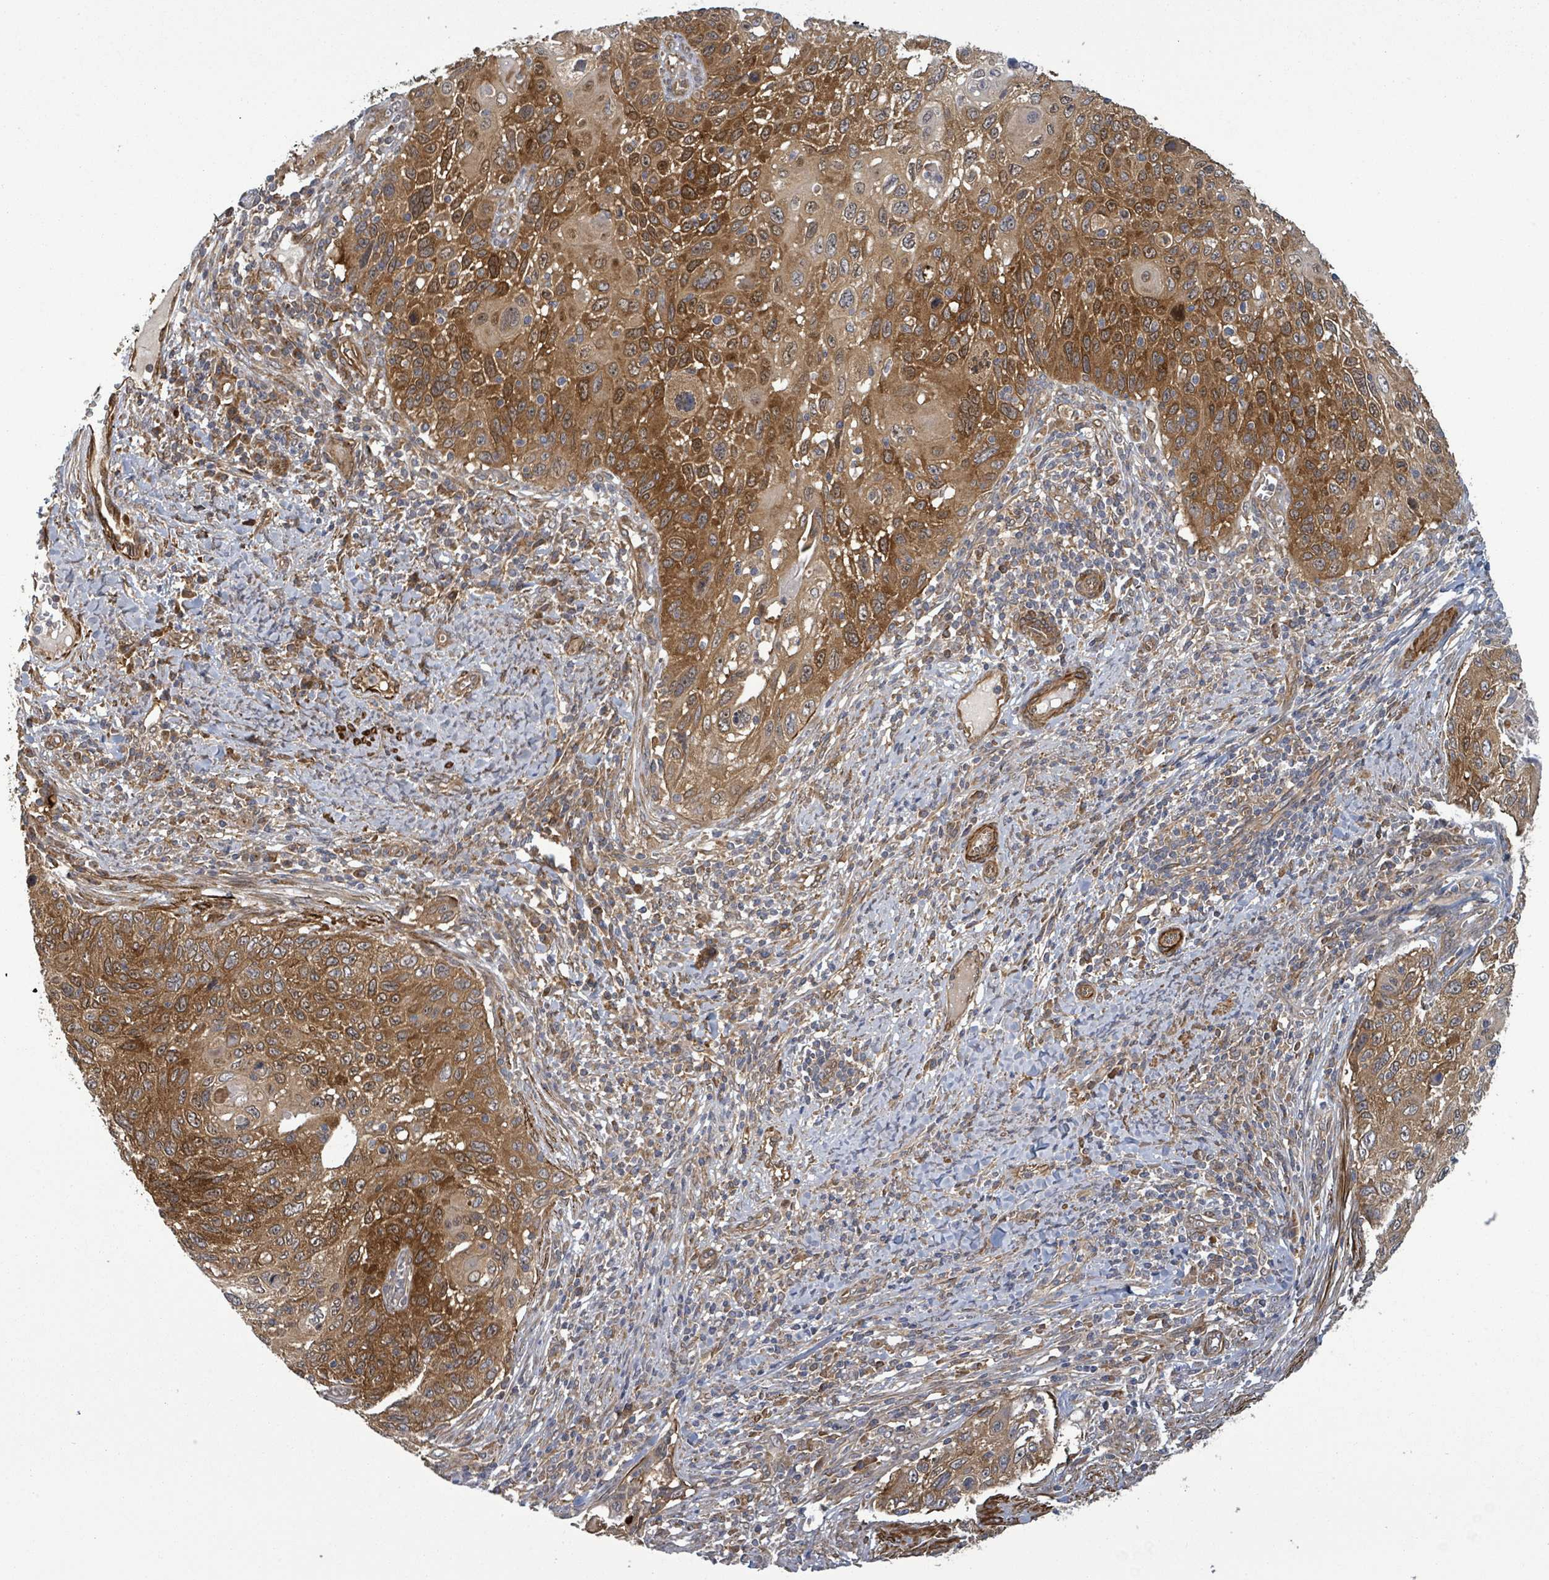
{"staining": {"intensity": "moderate", "quantity": ">75%", "location": "cytoplasmic/membranous,nuclear"}, "tissue": "cervical cancer", "cell_type": "Tumor cells", "image_type": "cancer", "snomed": [{"axis": "morphology", "description": "Squamous cell carcinoma, NOS"}, {"axis": "topography", "description": "Cervix"}], "caption": "Cervical squamous cell carcinoma was stained to show a protein in brown. There is medium levels of moderate cytoplasmic/membranous and nuclear positivity in approximately >75% of tumor cells. (brown staining indicates protein expression, while blue staining denotes nuclei).", "gene": "MAP3K6", "patient": {"sex": "female", "age": 70}}